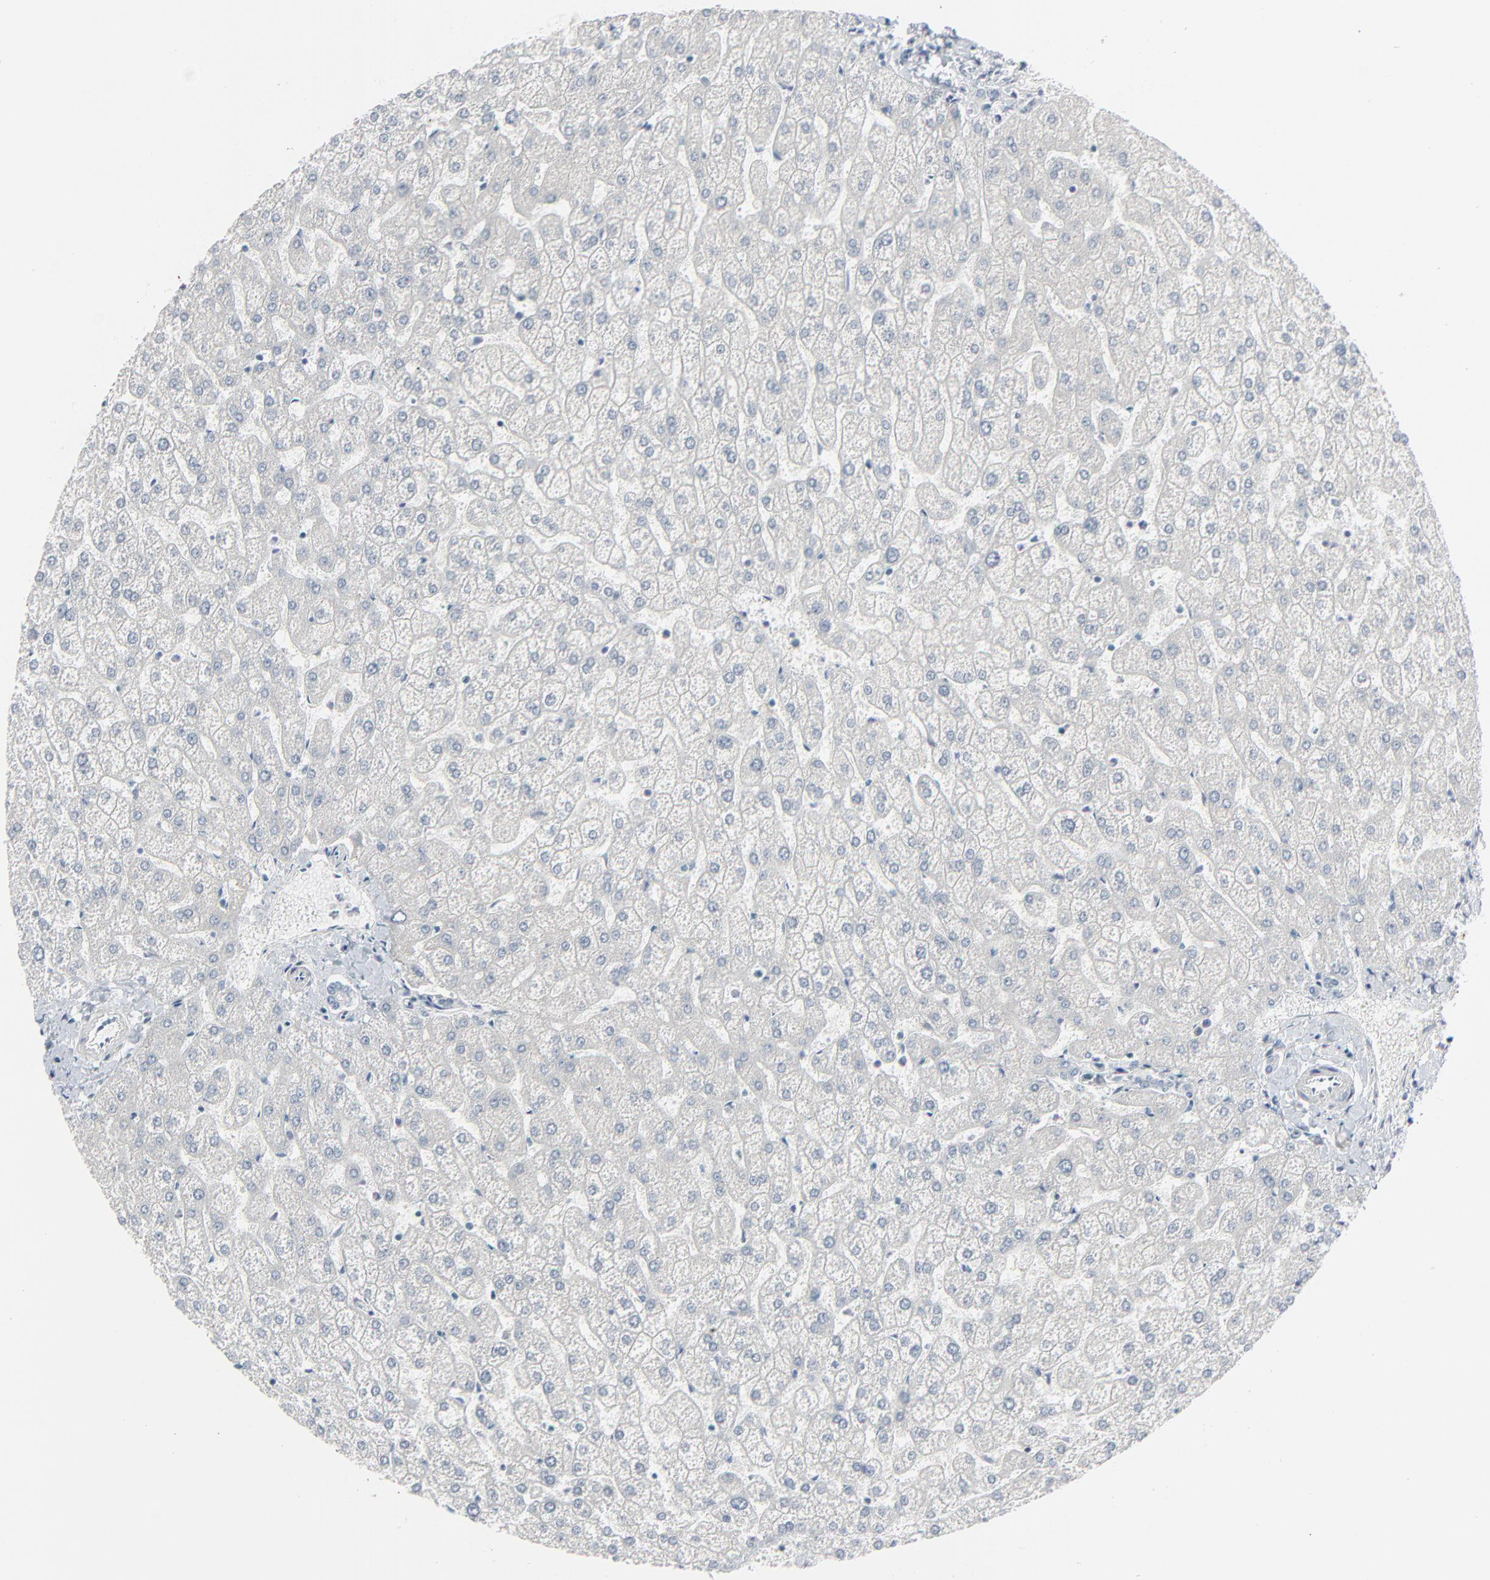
{"staining": {"intensity": "negative", "quantity": "none", "location": "none"}, "tissue": "liver", "cell_type": "Cholangiocytes", "image_type": "normal", "snomed": [{"axis": "morphology", "description": "Normal tissue, NOS"}, {"axis": "topography", "description": "Liver"}], "caption": "Immunohistochemistry histopathology image of unremarkable liver stained for a protein (brown), which reveals no staining in cholangiocytes.", "gene": "SAGE1", "patient": {"sex": "female", "age": 32}}